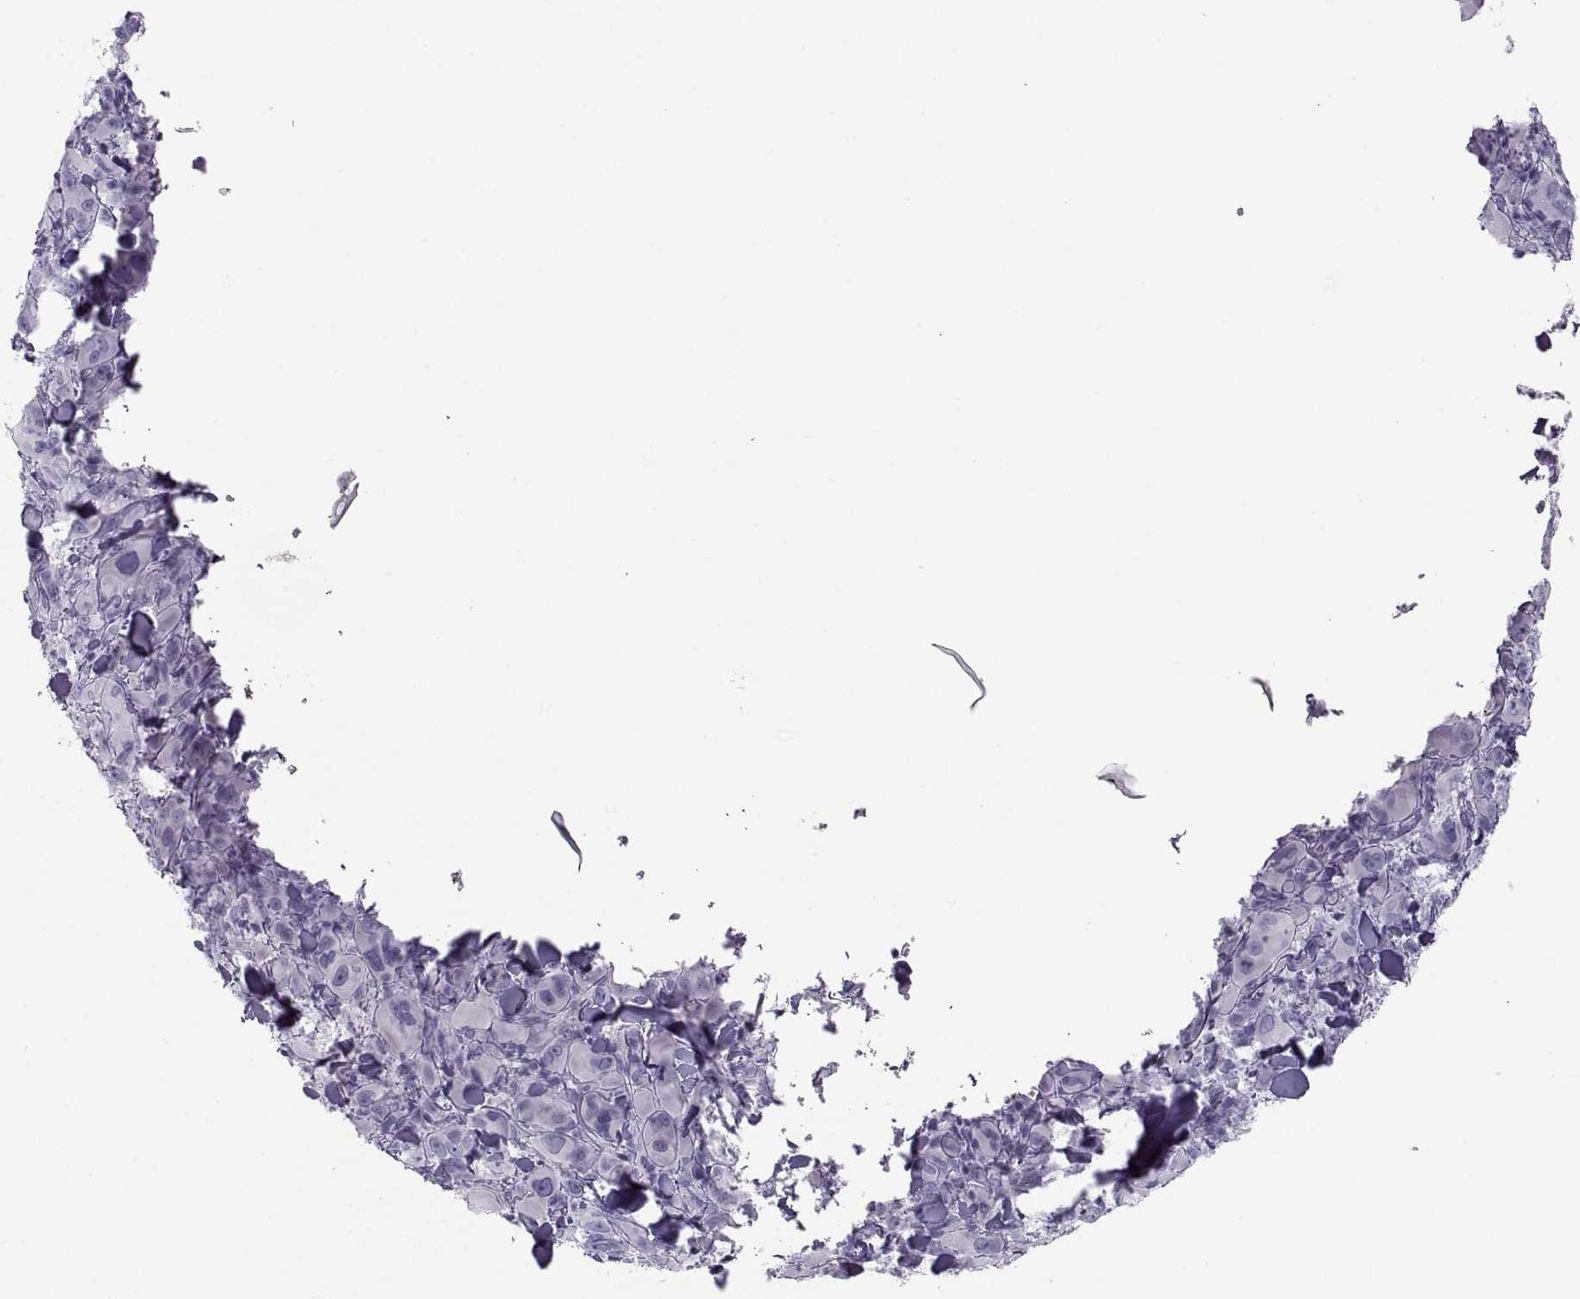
{"staining": {"intensity": "negative", "quantity": "none", "location": "none"}, "tissue": "melanoma", "cell_type": "Tumor cells", "image_type": "cancer", "snomed": [{"axis": "morphology", "description": "Malignant melanoma, NOS"}, {"axis": "topography", "description": "Skin"}], "caption": "Immunohistochemical staining of malignant melanoma exhibits no significant positivity in tumor cells. (IHC, brightfield microscopy, high magnification).", "gene": "MAGEB2", "patient": {"sex": "female", "age": 87}}